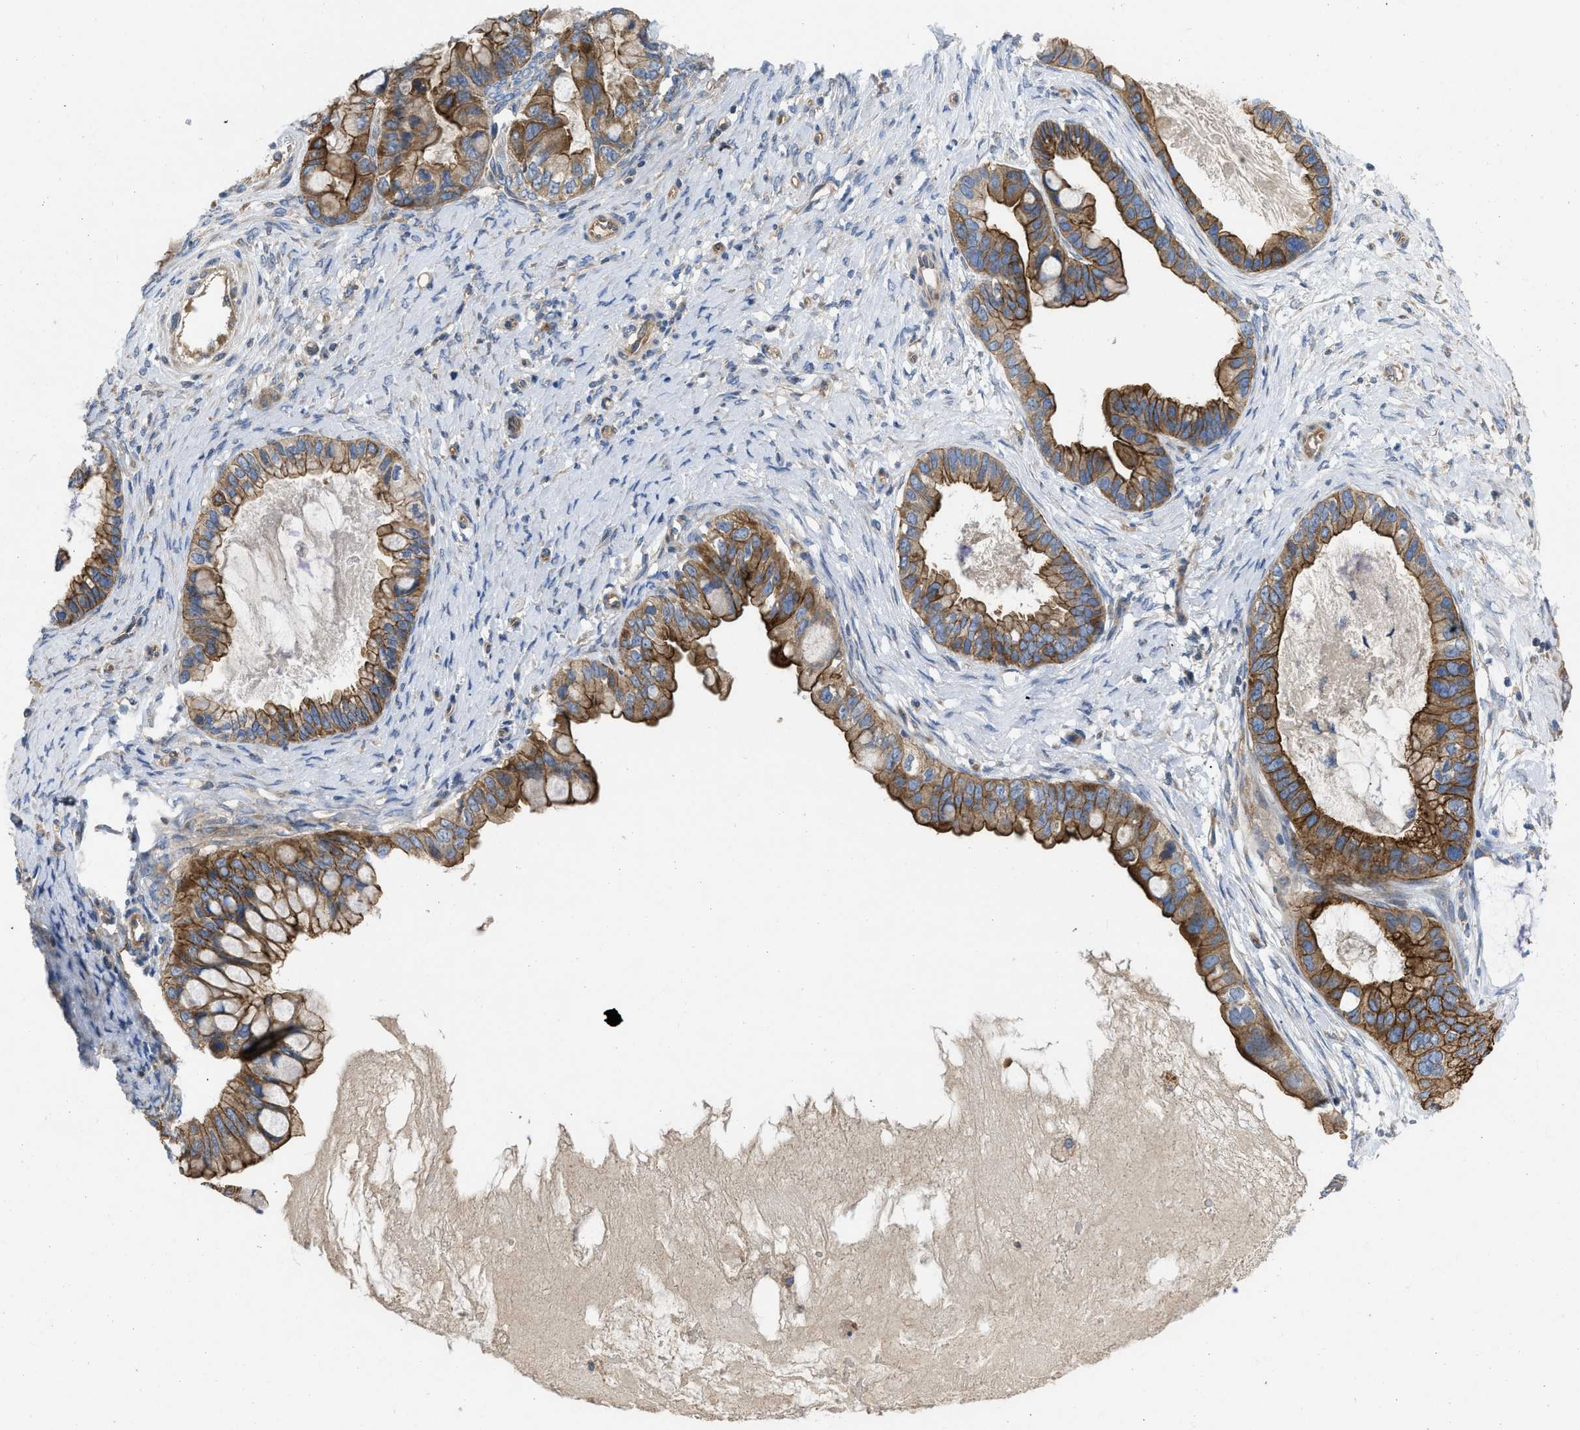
{"staining": {"intensity": "strong", "quantity": ">75%", "location": "cytoplasmic/membranous"}, "tissue": "ovarian cancer", "cell_type": "Tumor cells", "image_type": "cancer", "snomed": [{"axis": "morphology", "description": "Cystadenocarcinoma, mucinous, NOS"}, {"axis": "topography", "description": "Ovary"}], "caption": "Immunohistochemical staining of human ovarian mucinous cystadenocarcinoma exhibits strong cytoplasmic/membranous protein positivity in approximately >75% of tumor cells.", "gene": "TMEM131", "patient": {"sex": "female", "age": 80}}